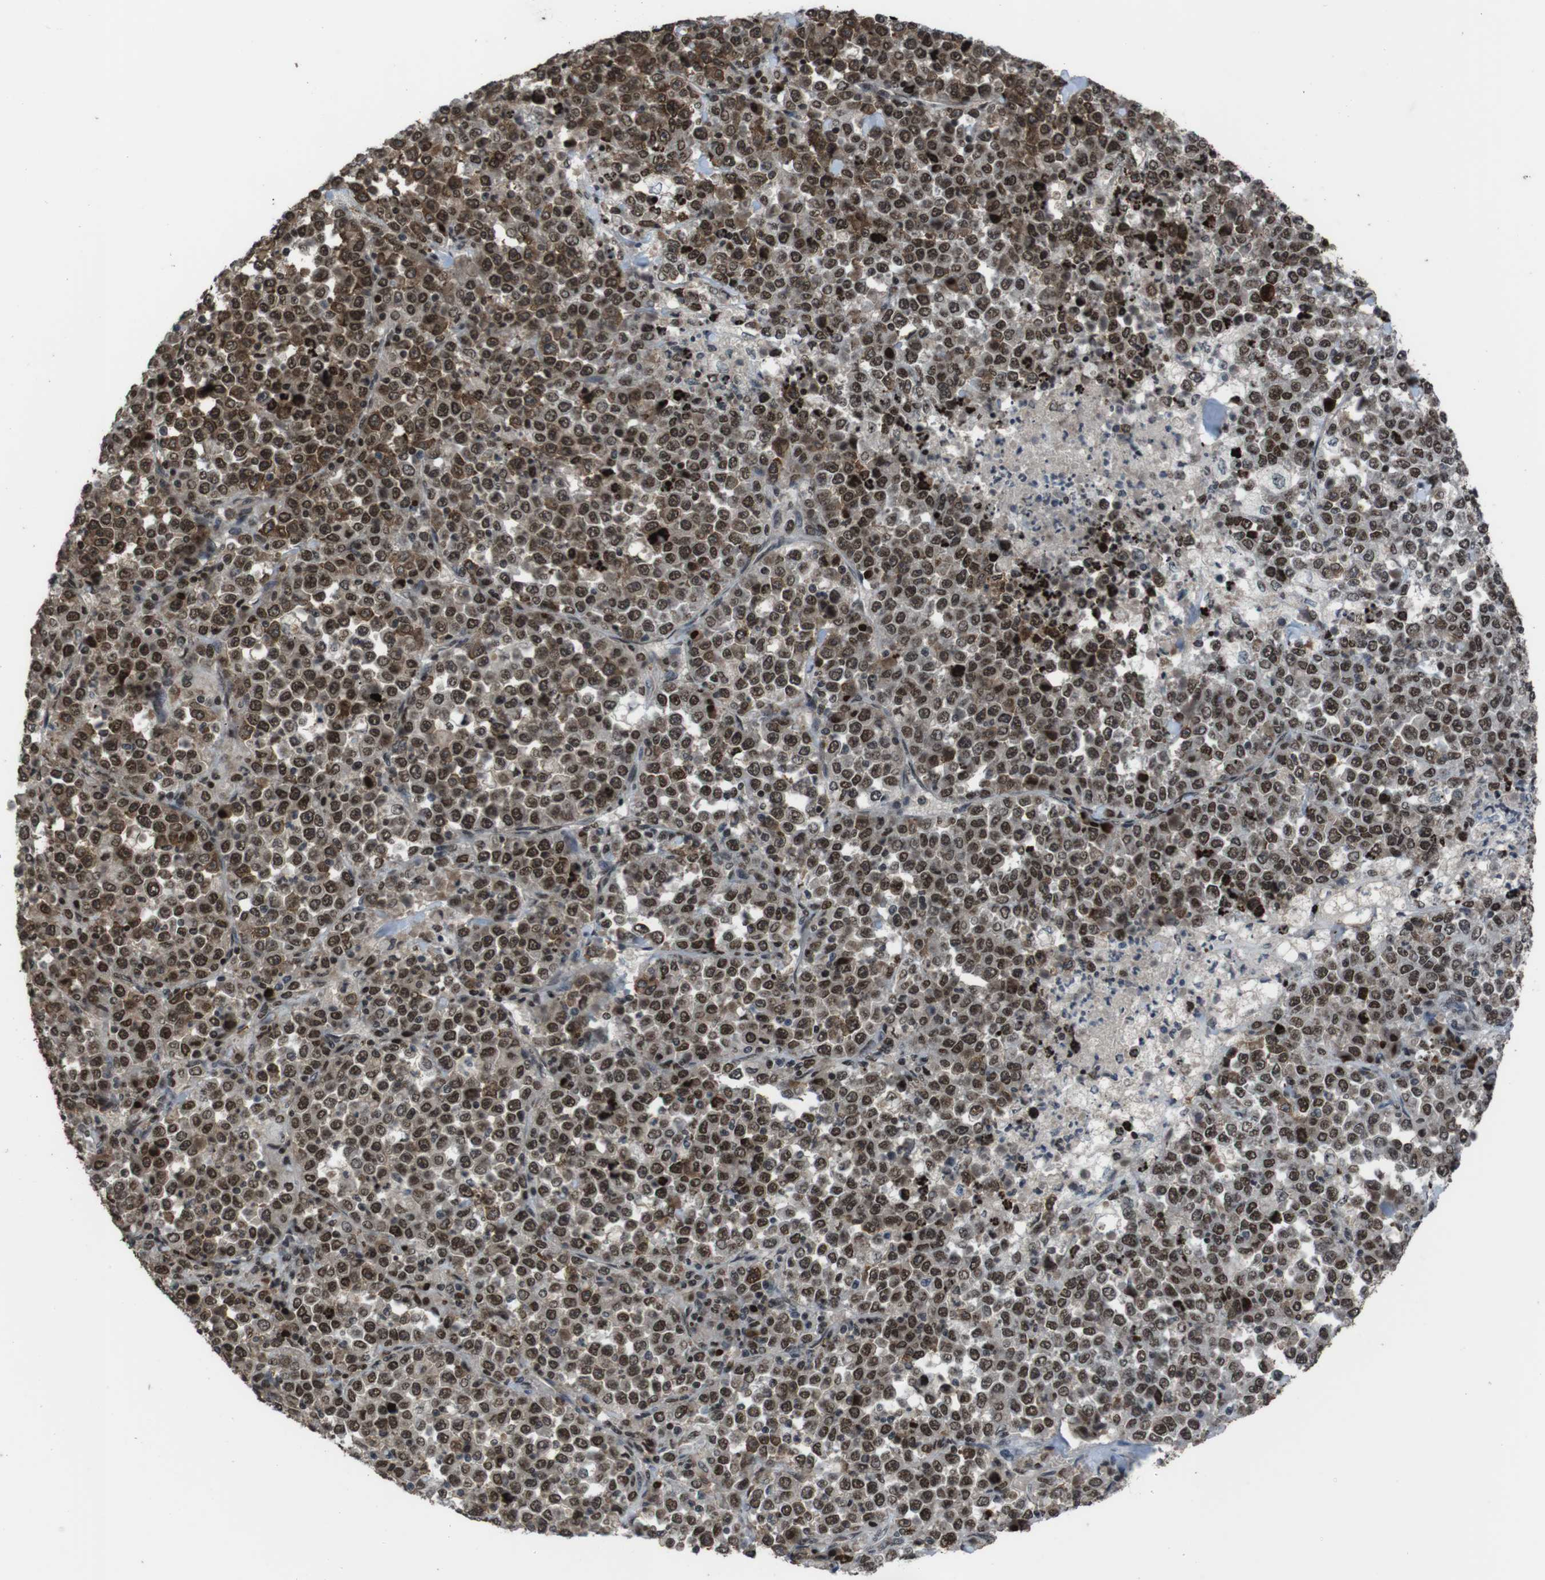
{"staining": {"intensity": "strong", "quantity": ">75%", "location": "nuclear"}, "tissue": "stomach cancer", "cell_type": "Tumor cells", "image_type": "cancer", "snomed": [{"axis": "morphology", "description": "Normal tissue, NOS"}, {"axis": "morphology", "description": "Adenocarcinoma, NOS"}, {"axis": "topography", "description": "Stomach, upper"}, {"axis": "topography", "description": "Stomach"}], "caption": "About >75% of tumor cells in human stomach cancer show strong nuclear protein staining as visualized by brown immunohistochemical staining.", "gene": "SUB1", "patient": {"sex": "male", "age": 59}}